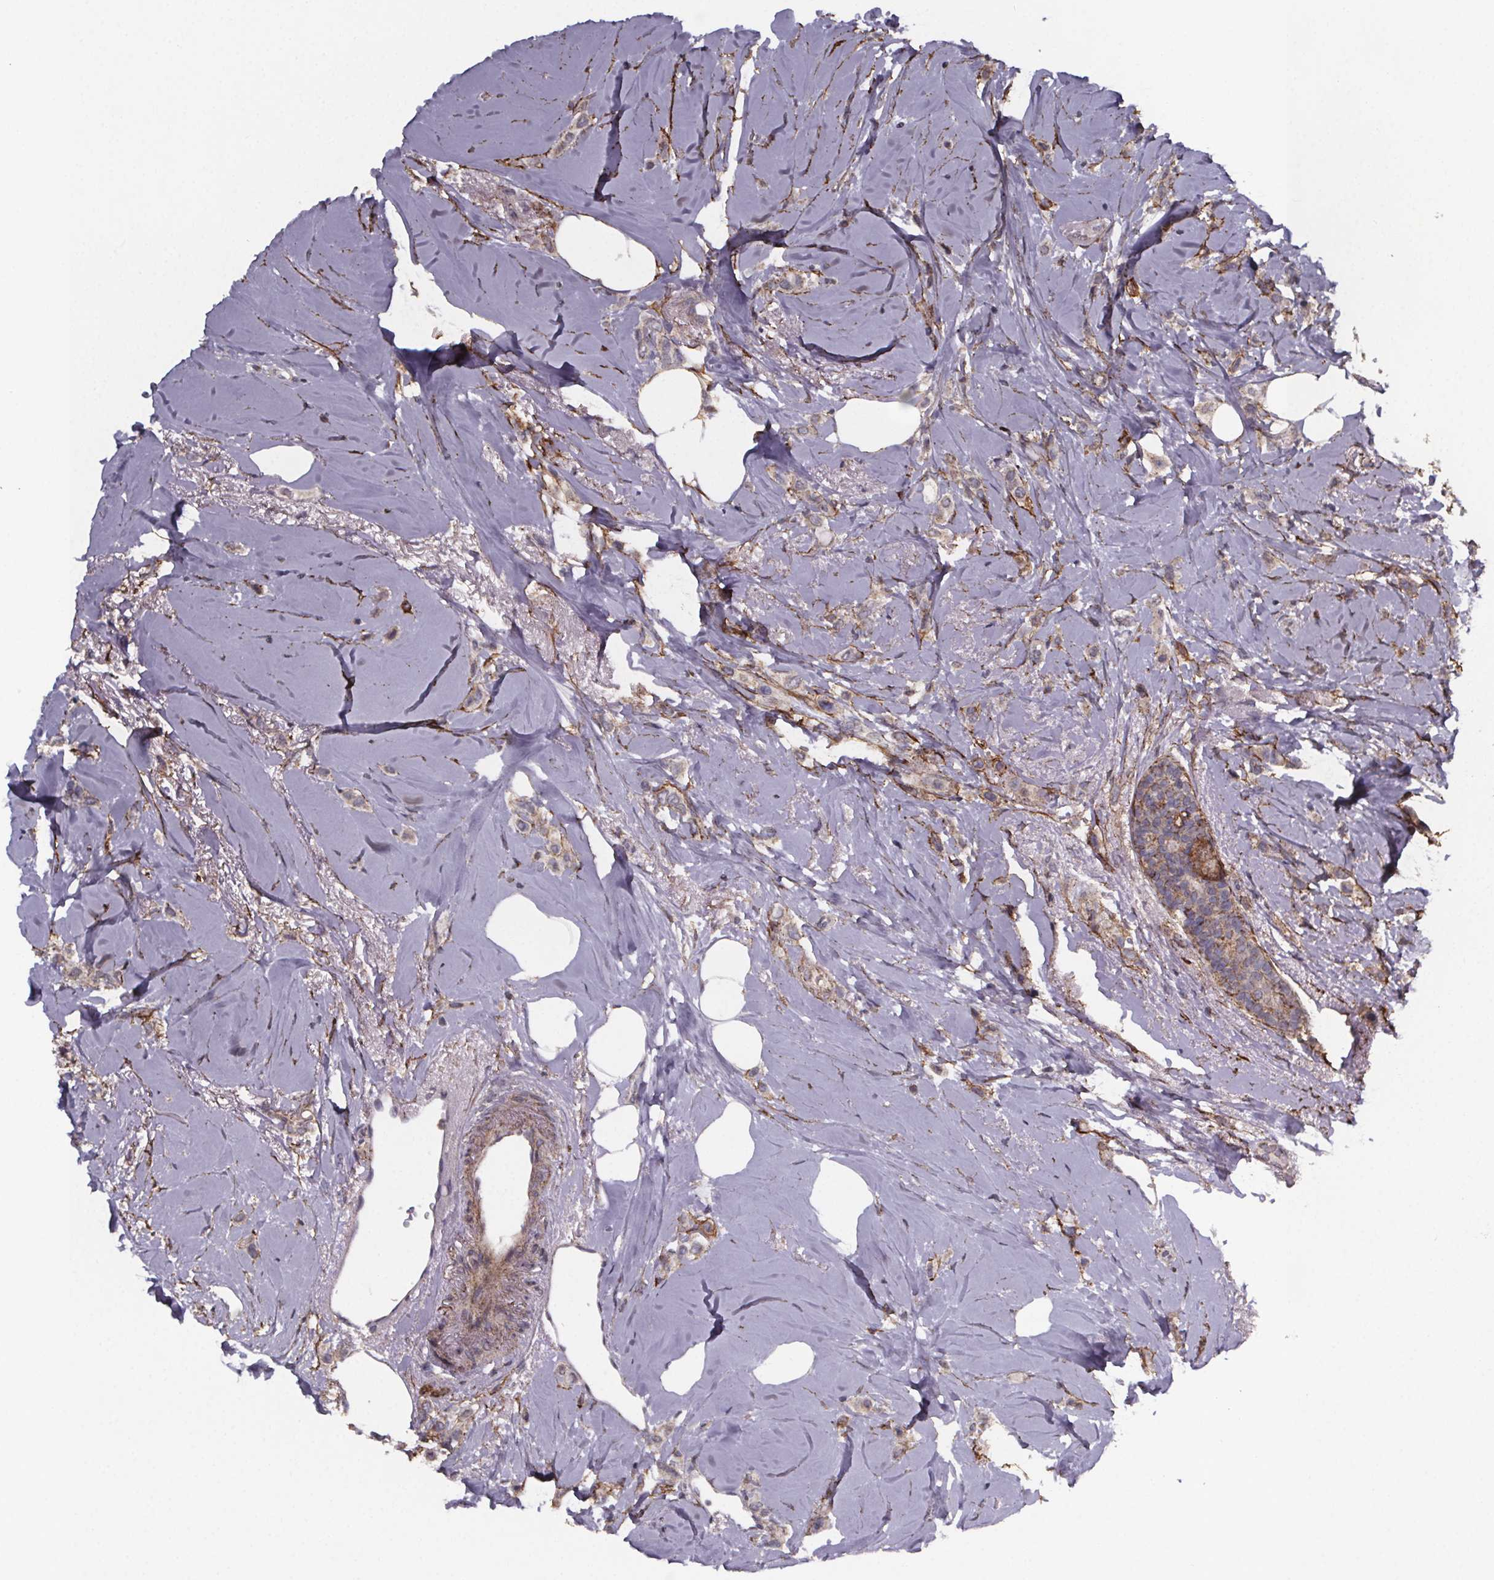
{"staining": {"intensity": "negative", "quantity": "none", "location": "none"}, "tissue": "breast cancer", "cell_type": "Tumor cells", "image_type": "cancer", "snomed": [{"axis": "morphology", "description": "Lobular carcinoma"}, {"axis": "topography", "description": "Breast"}], "caption": "Image shows no significant protein expression in tumor cells of breast lobular carcinoma.", "gene": "PALLD", "patient": {"sex": "female", "age": 66}}